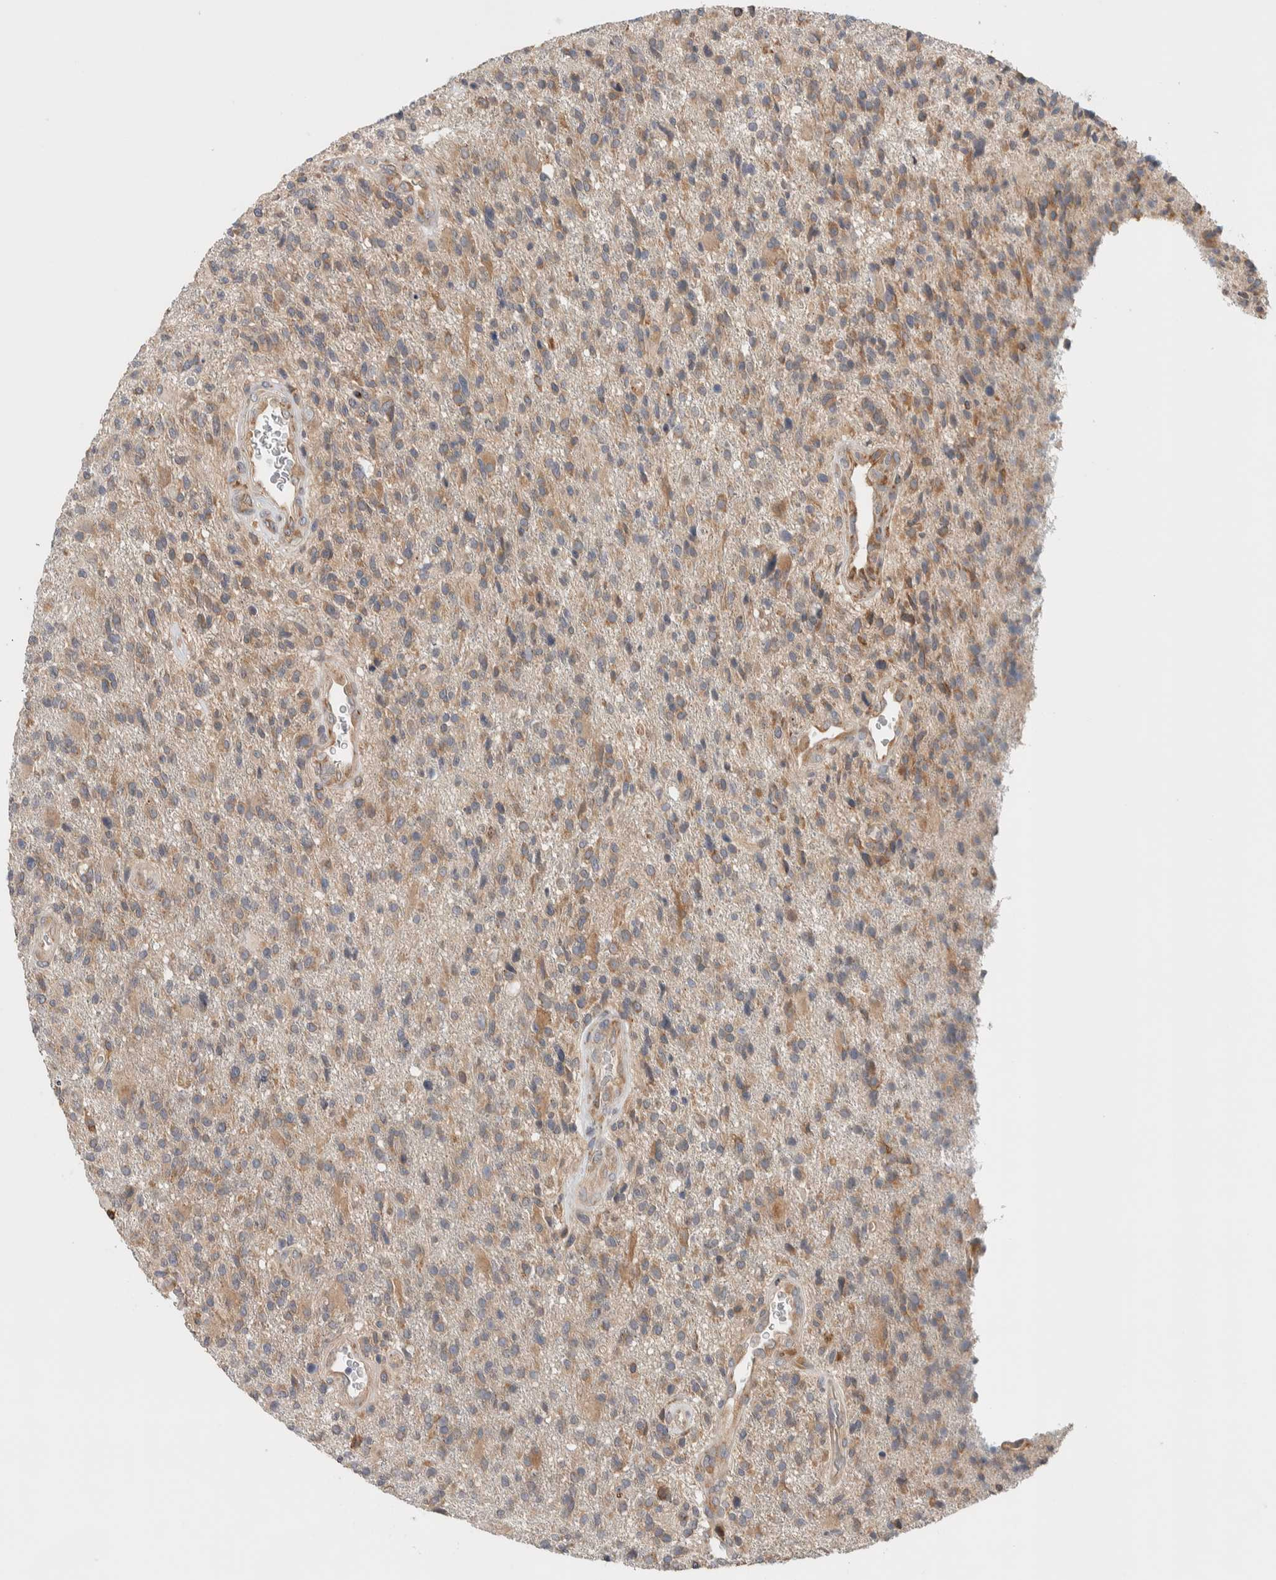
{"staining": {"intensity": "weak", "quantity": "25%-75%", "location": "cytoplasmic/membranous"}, "tissue": "glioma", "cell_type": "Tumor cells", "image_type": "cancer", "snomed": [{"axis": "morphology", "description": "Glioma, malignant, High grade"}, {"axis": "topography", "description": "Brain"}], "caption": "The immunohistochemical stain labels weak cytoplasmic/membranous expression in tumor cells of malignant glioma (high-grade) tissue. Nuclei are stained in blue.", "gene": "ADCY8", "patient": {"sex": "male", "age": 72}}